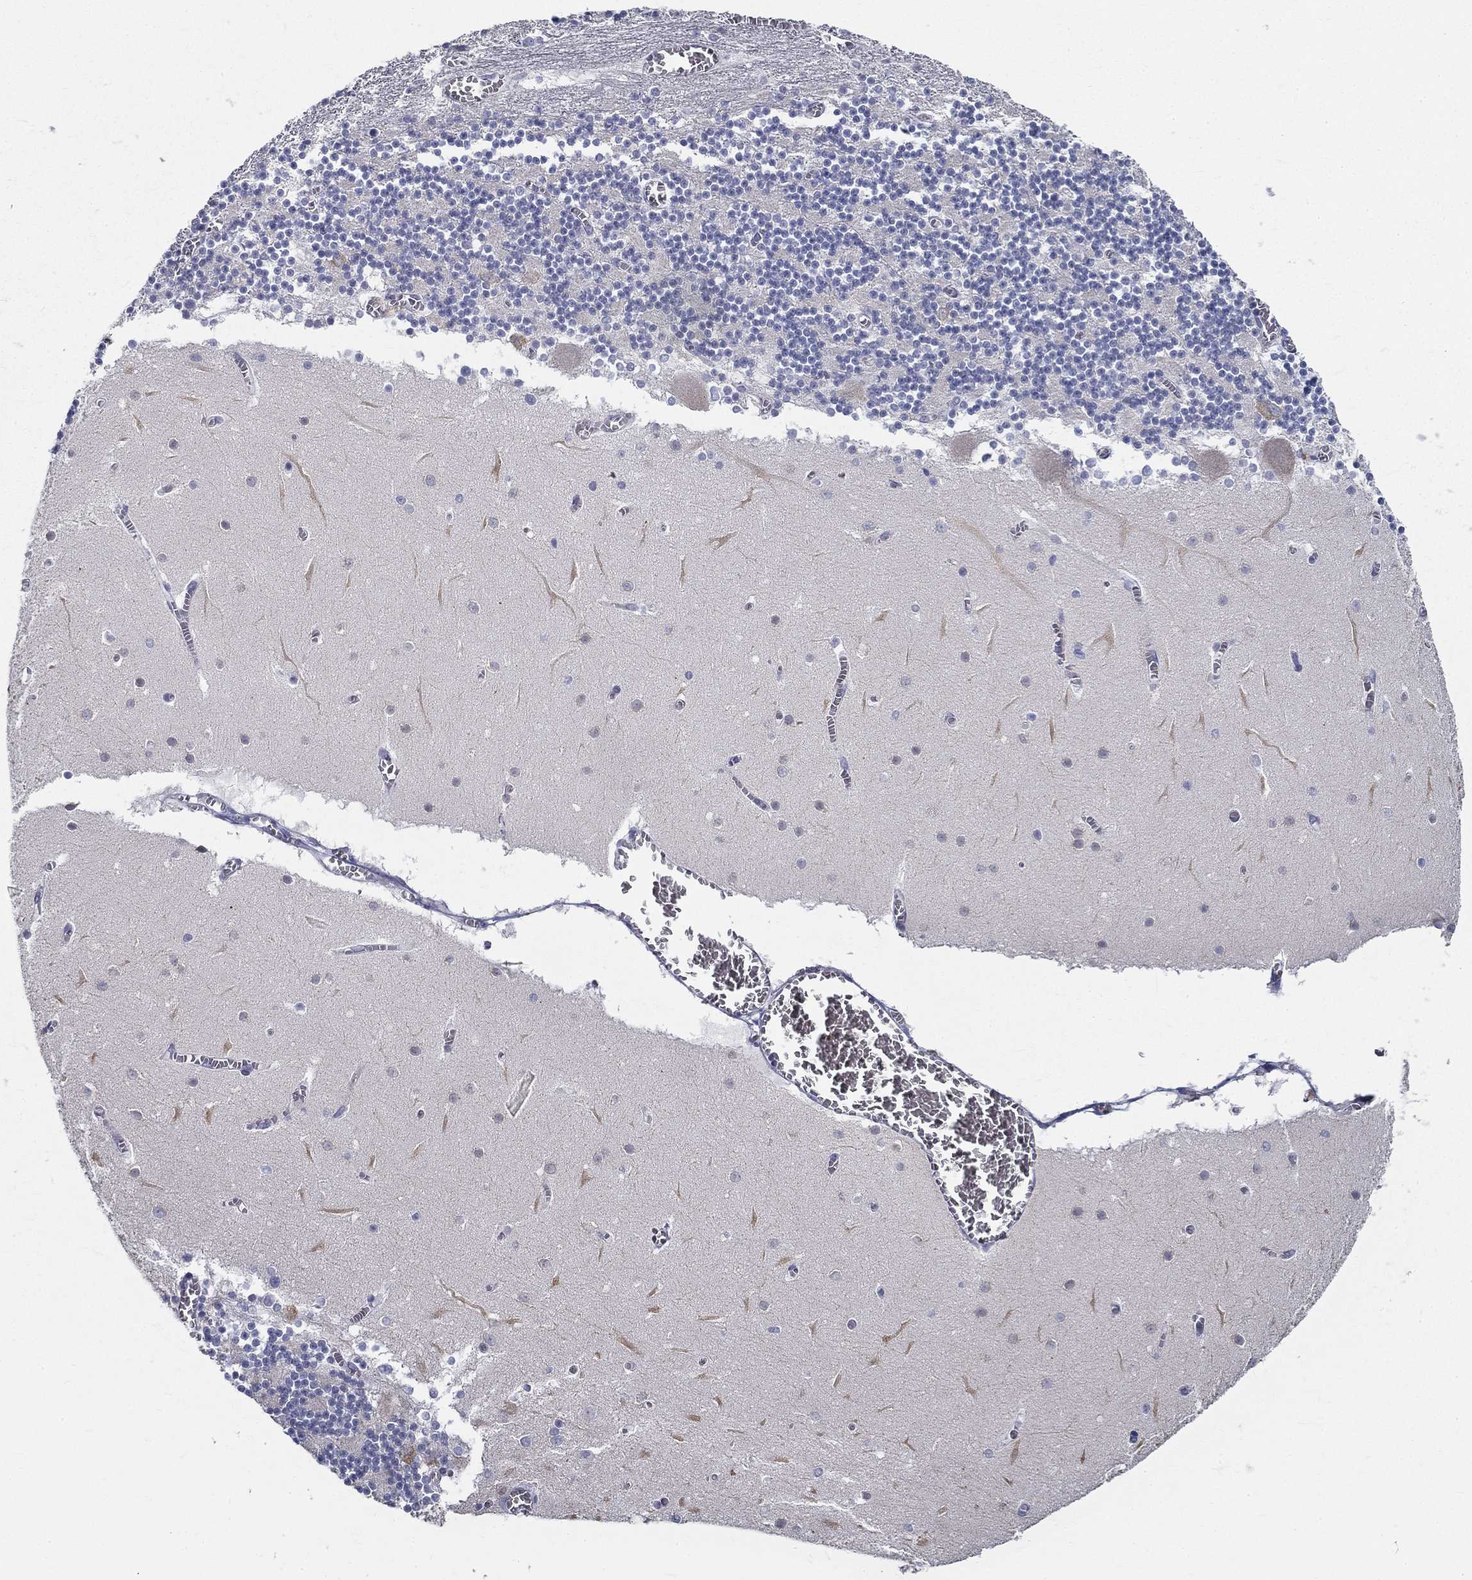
{"staining": {"intensity": "negative", "quantity": "none", "location": "none"}, "tissue": "cerebellum", "cell_type": "Cells in granular layer", "image_type": "normal", "snomed": [{"axis": "morphology", "description": "Normal tissue, NOS"}, {"axis": "topography", "description": "Cerebellum"}], "caption": "Immunohistochemistry (IHC) histopathology image of normal cerebellum stained for a protein (brown), which reveals no expression in cells in granular layer. Nuclei are stained in blue.", "gene": "GALNTL5", "patient": {"sex": "female", "age": 28}}